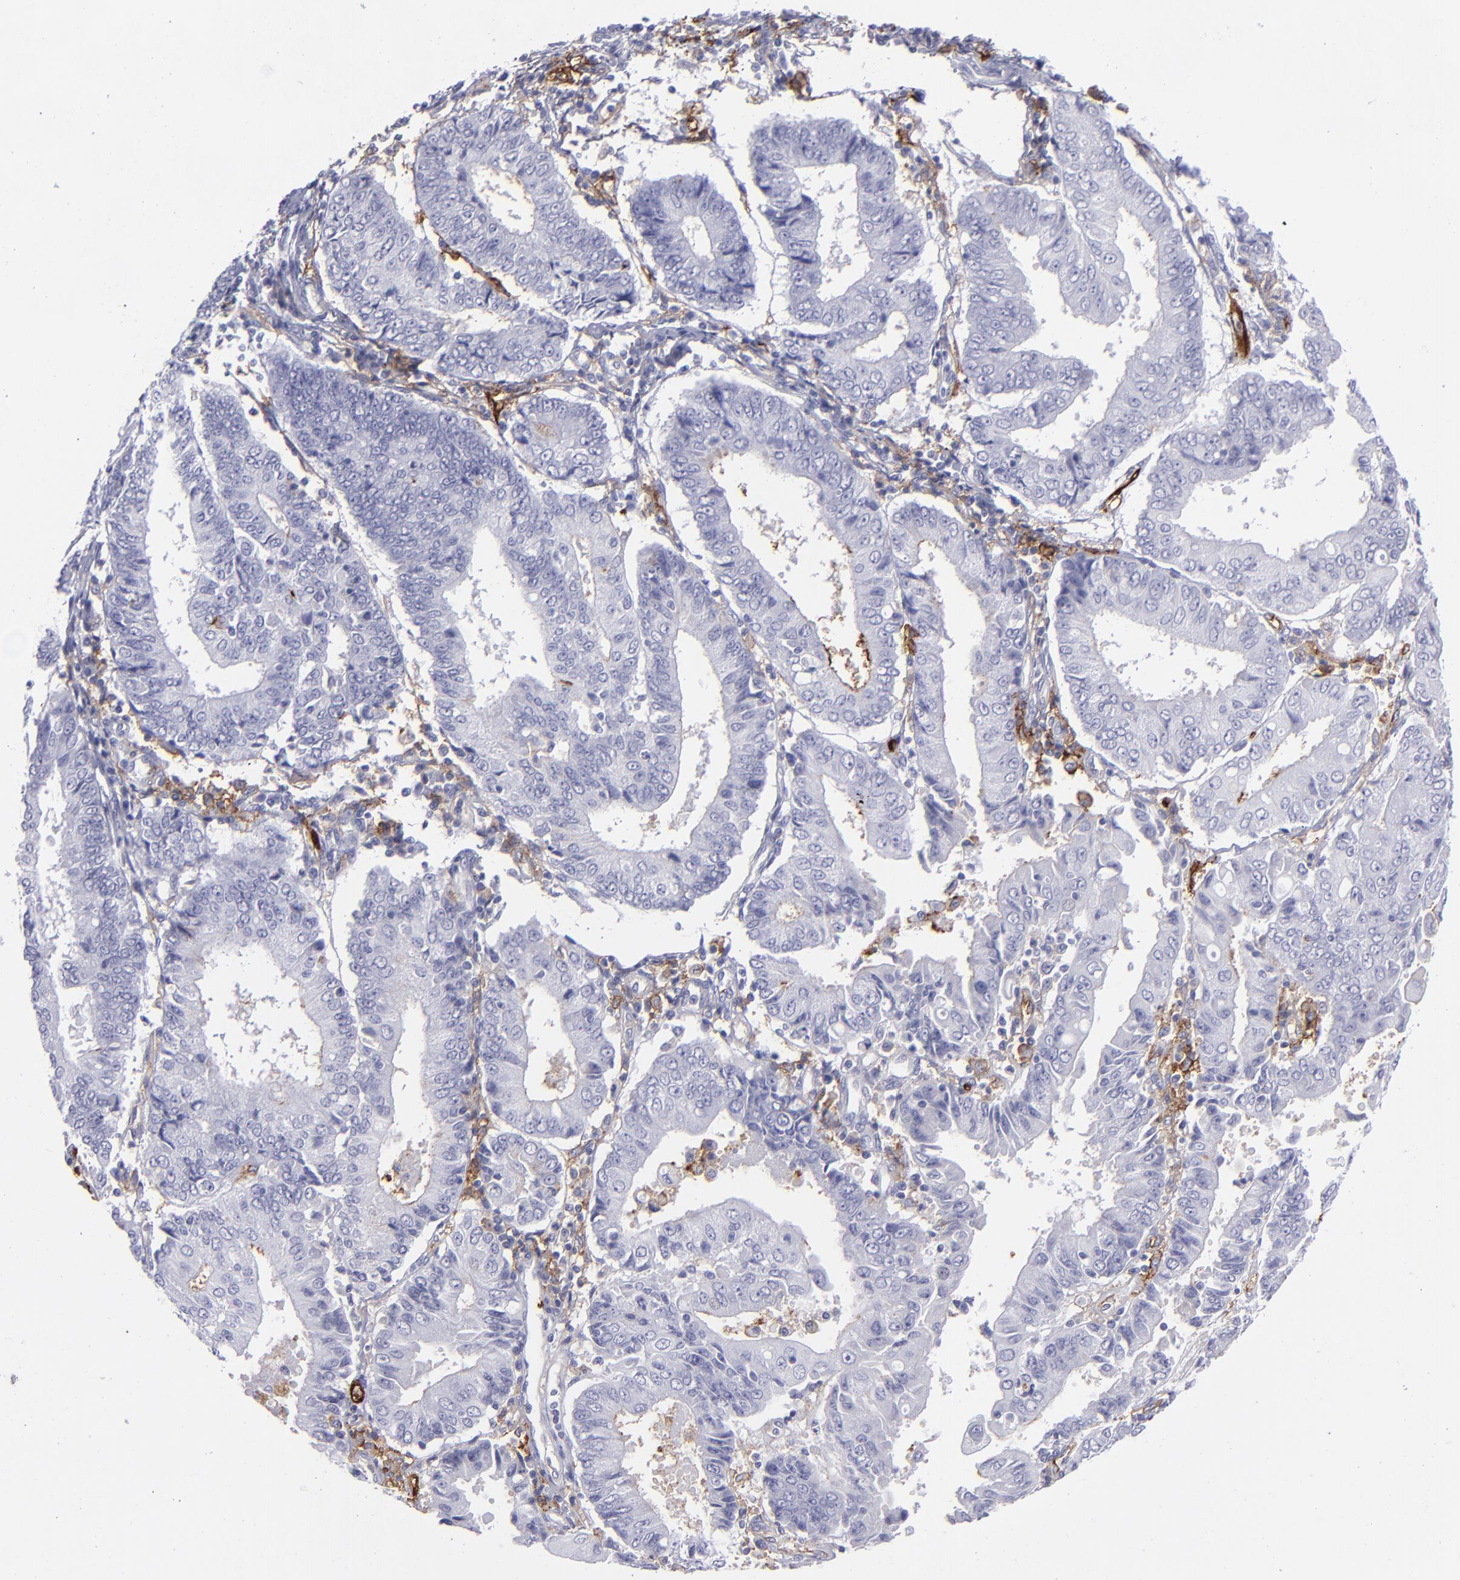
{"staining": {"intensity": "negative", "quantity": "none", "location": "none"}, "tissue": "endometrial cancer", "cell_type": "Tumor cells", "image_type": "cancer", "snomed": [{"axis": "morphology", "description": "Adenocarcinoma, NOS"}, {"axis": "topography", "description": "Endometrium"}], "caption": "This is an immunohistochemistry (IHC) histopathology image of human adenocarcinoma (endometrial). There is no expression in tumor cells.", "gene": "ACE", "patient": {"sex": "female", "age": 75}}